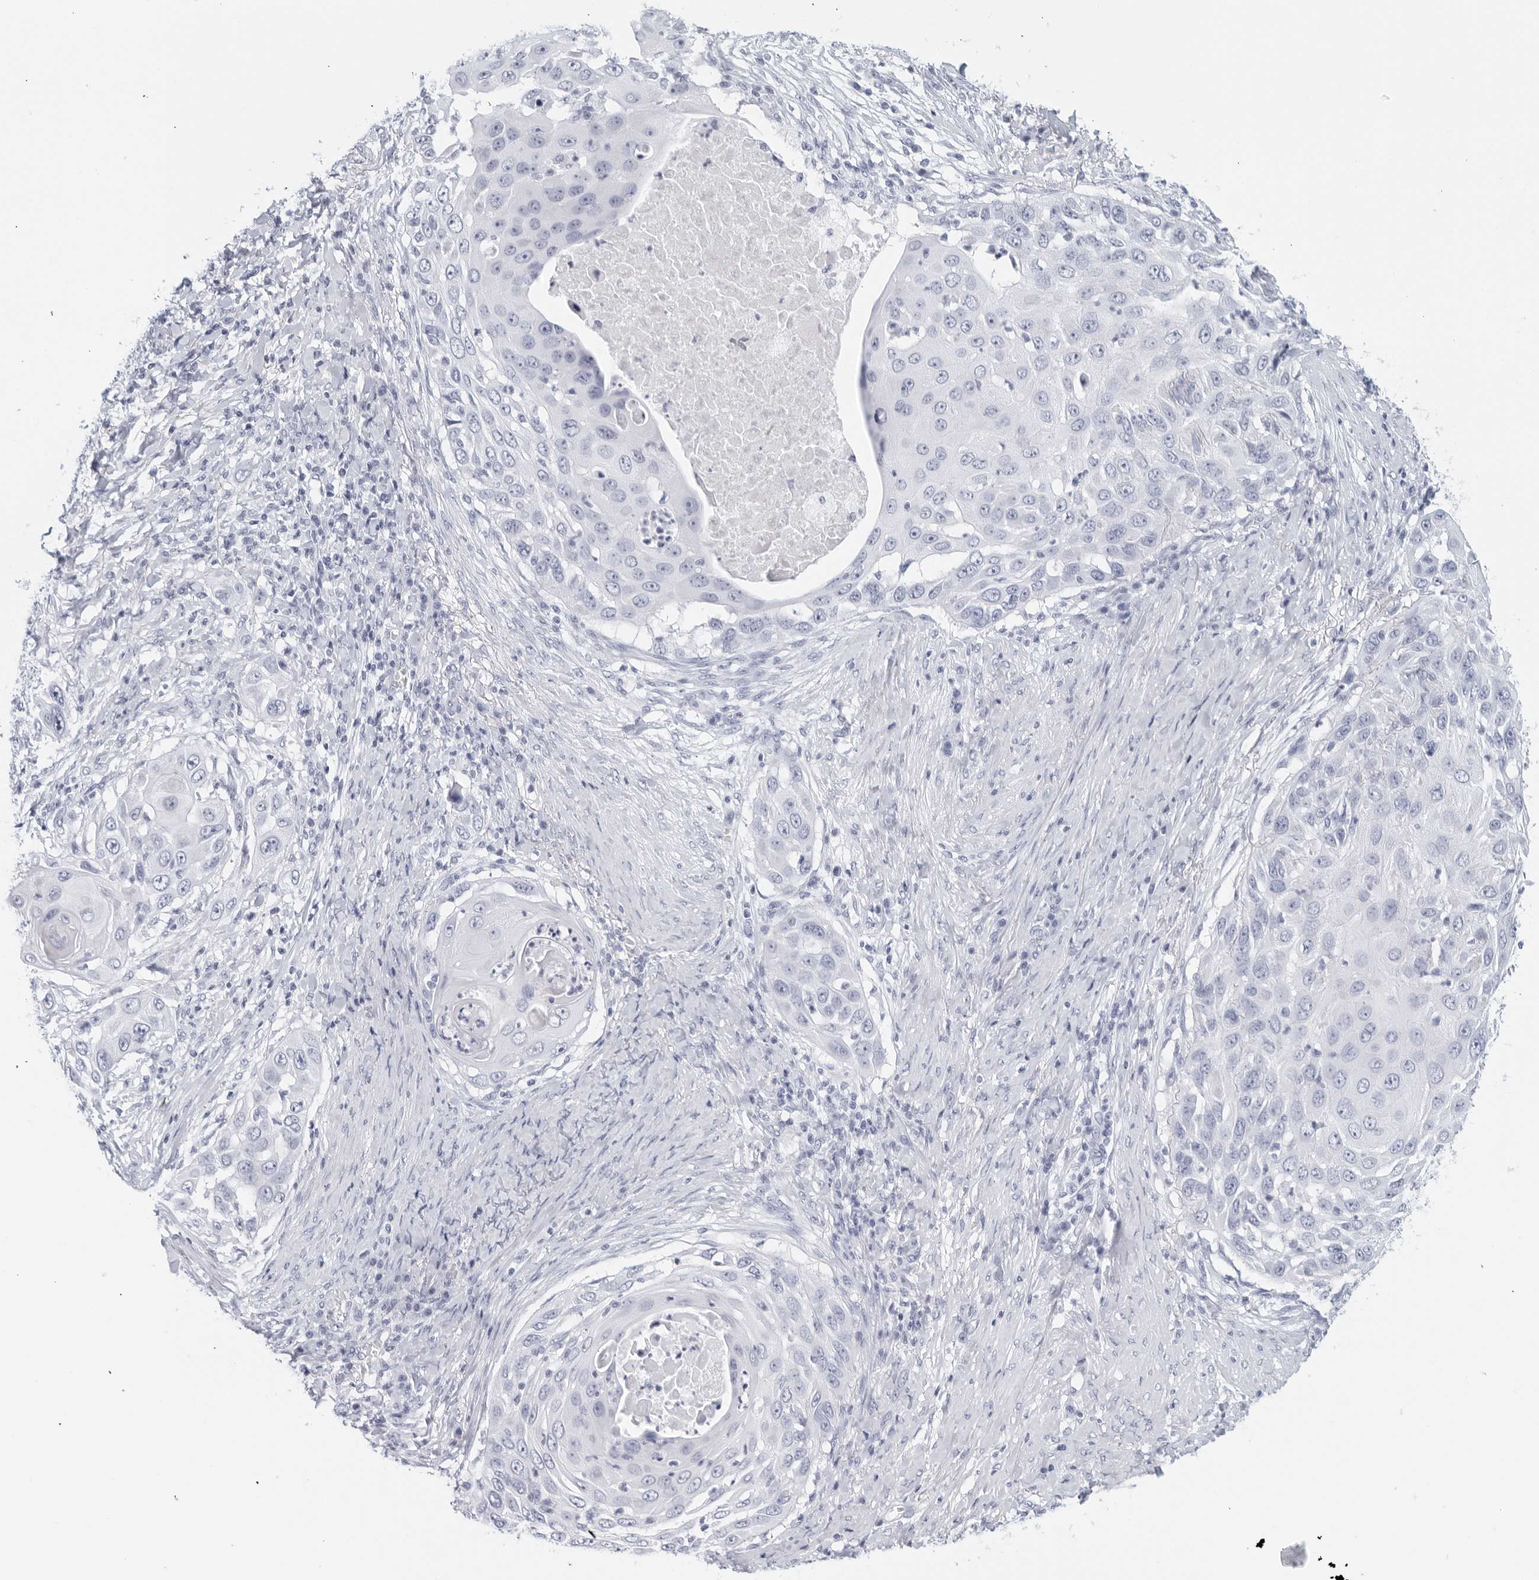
{"staining": {"intensity": "negative", "quantity": "none", "location": "none"}, "tissue": "skin cancer", "cell_type": "Tumor cells", "image_type": "cancer", "snomed": [{"axis": "morphology", "description": "Squamous cell carcinoma, NOS"}, {"axis": "topography", "description": "Skin"}], "caption": "Tumor cells show no significant staining in skin squamous cell carcinoma. Nuclei are stained in blue.", "gene": "FGG", "patient": {"sex": "female", "age": 44}}